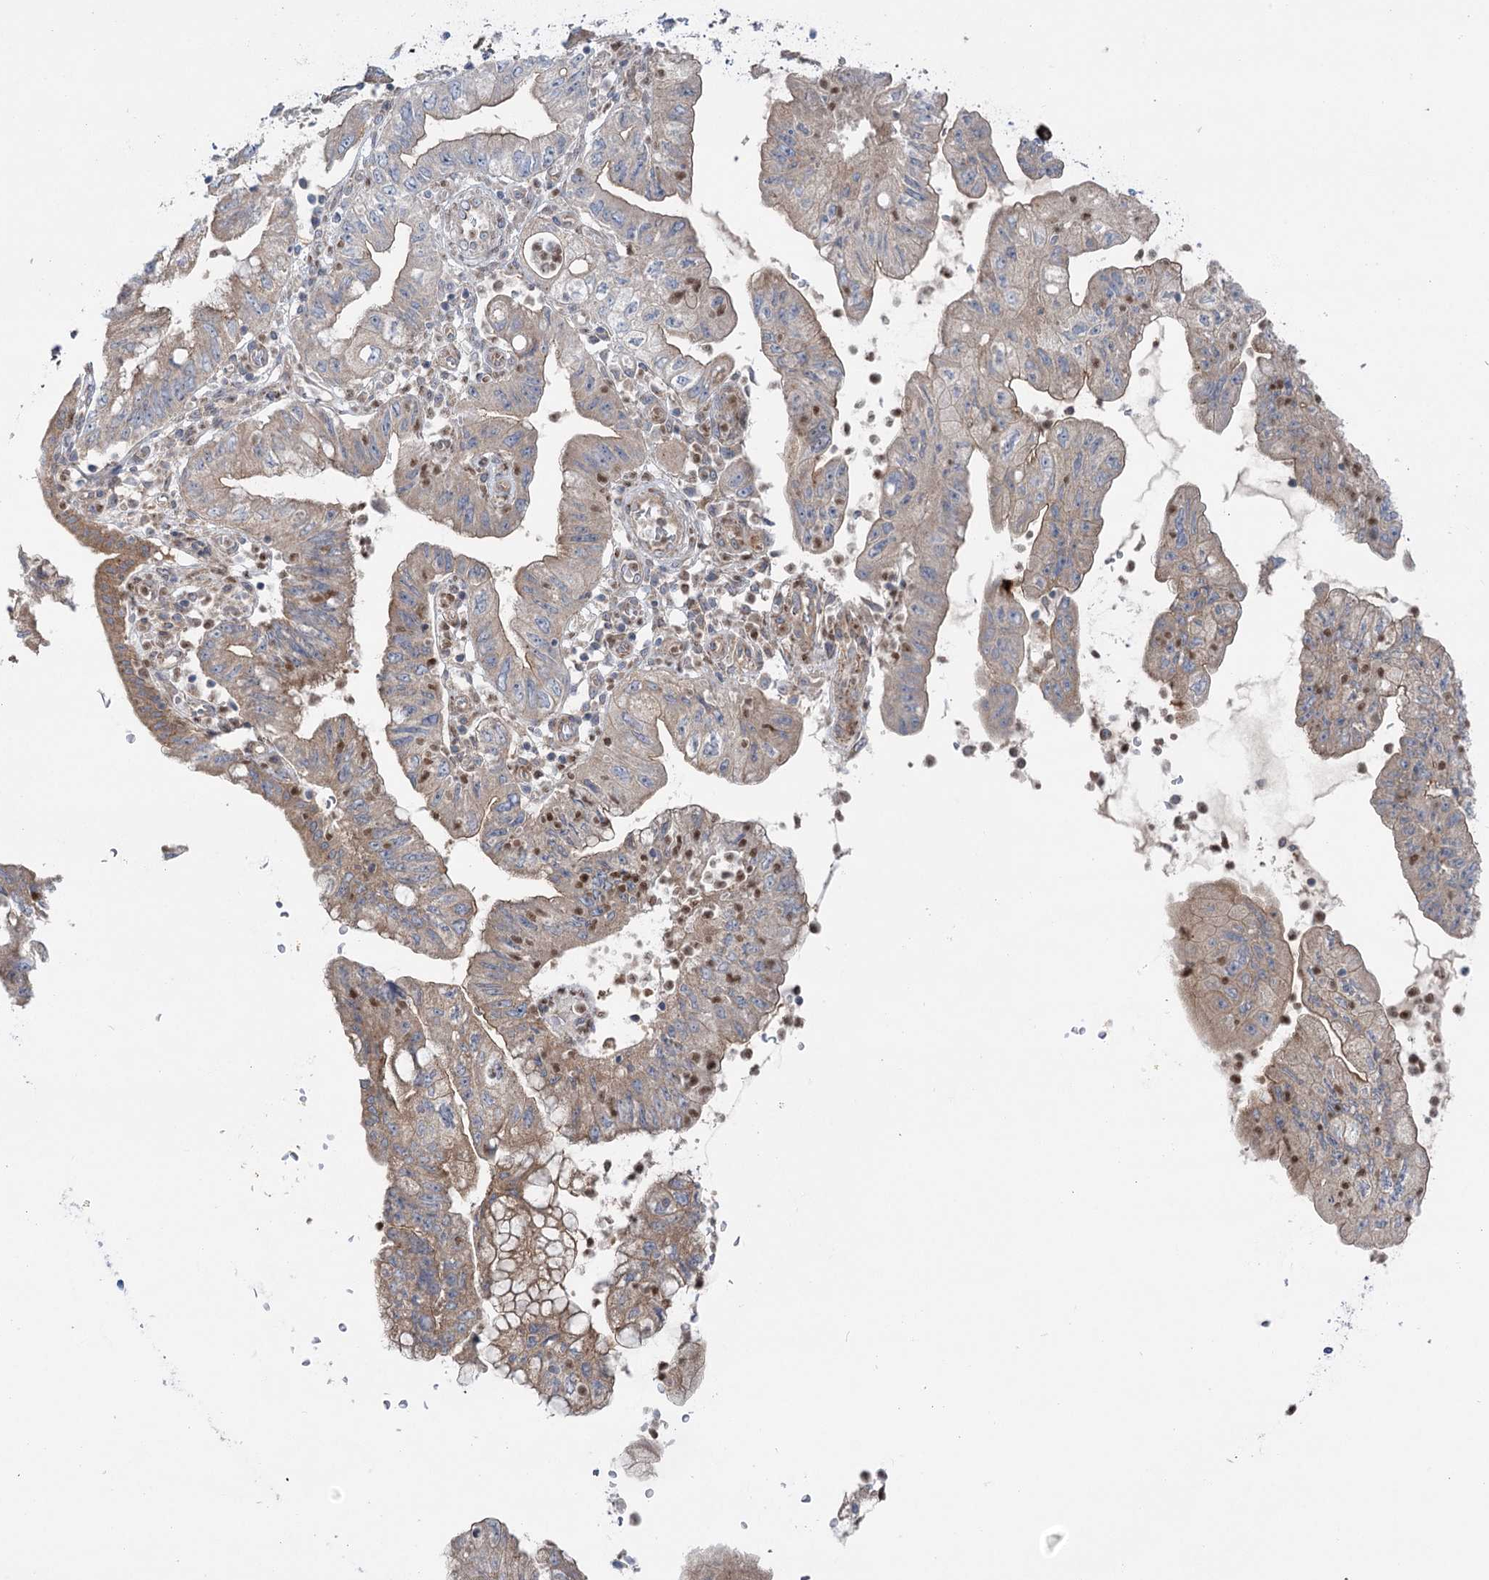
{"staining": {"intensity": "moderate", "quantity": "25%-75%", "location": "cytoplasmic/membranous"}, "tissue": "pancreatic cancer", "cell_type": "Tumor cells", "image_type": "cancer", "snomed": [{"axis": "morphology", "description": "Adenocarcinoma, NOS"}, {"axis": "topography", "description": "Pancreas"}], "caption": "Human adenocarcinoma (pancreatic) stained with a brown dye exhibits moderate cytoplasmic/membranous positive positivity in approximately 25%-75% of tumor cells.", "gene": "SCN11A", "patient": {"sex": "female", "age": 73}}